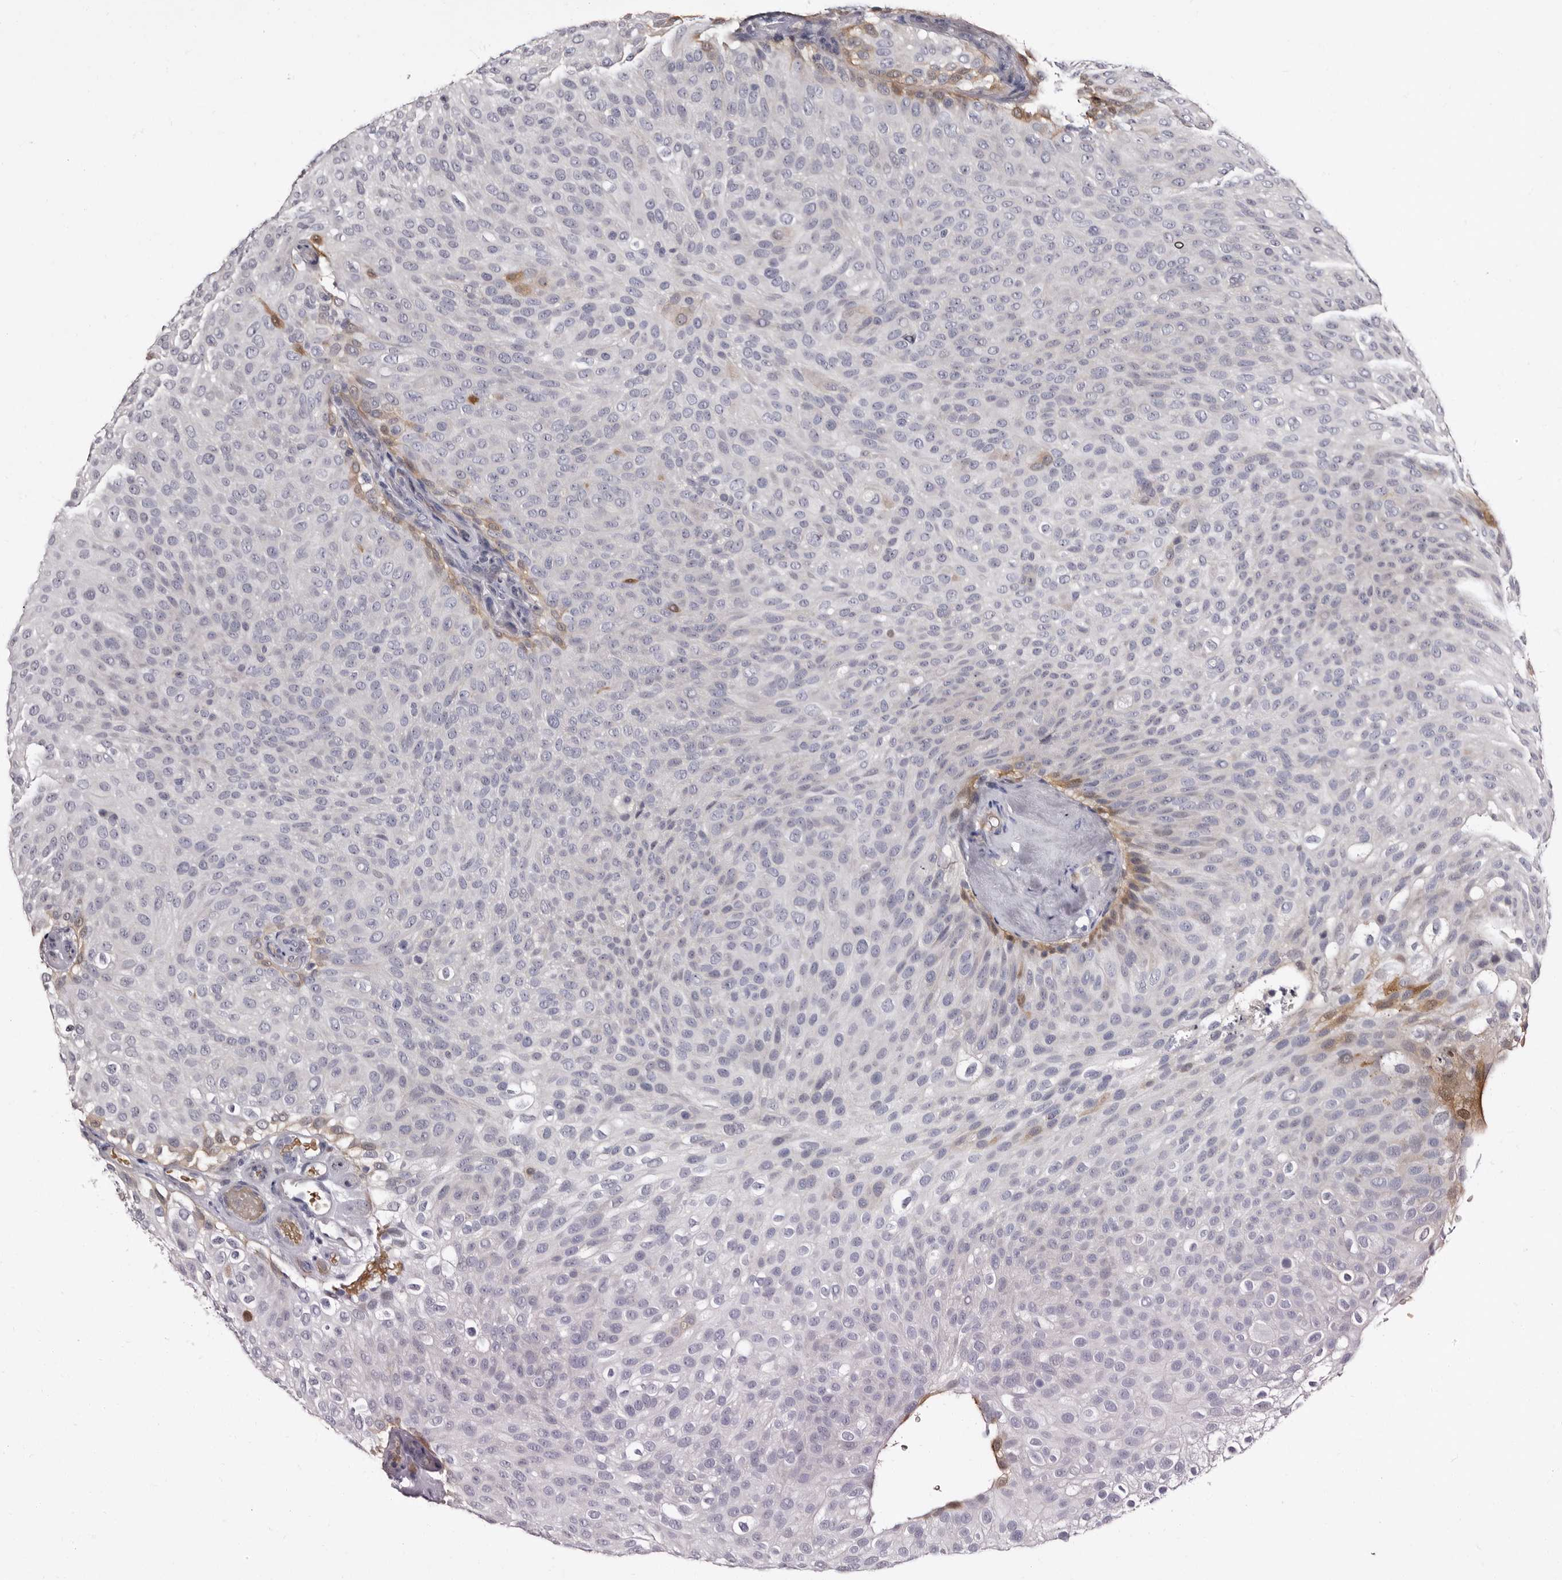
{"staining": {"intensity": "moderate", "quantity": "<25%", "location": "cytoplasmic/membranous"}, "tissue": "urothelial cancer", "cell_type": "Tumor cells", "image_type": "cancer", "snomed": [{"axis": "morphology", "description": "Urothelial carcinoma, Low grade"}, {"axis": "topography", "description": "Urinary bladder"}], "caption": "Protein staining of urothelial carcinoma (low-grade) tissue displays moderate cytoplasmic/membranous positivity in about <25% of tumor cells.", "gene": "BPGM", "patient": {"sex": "male", "age": 78}}